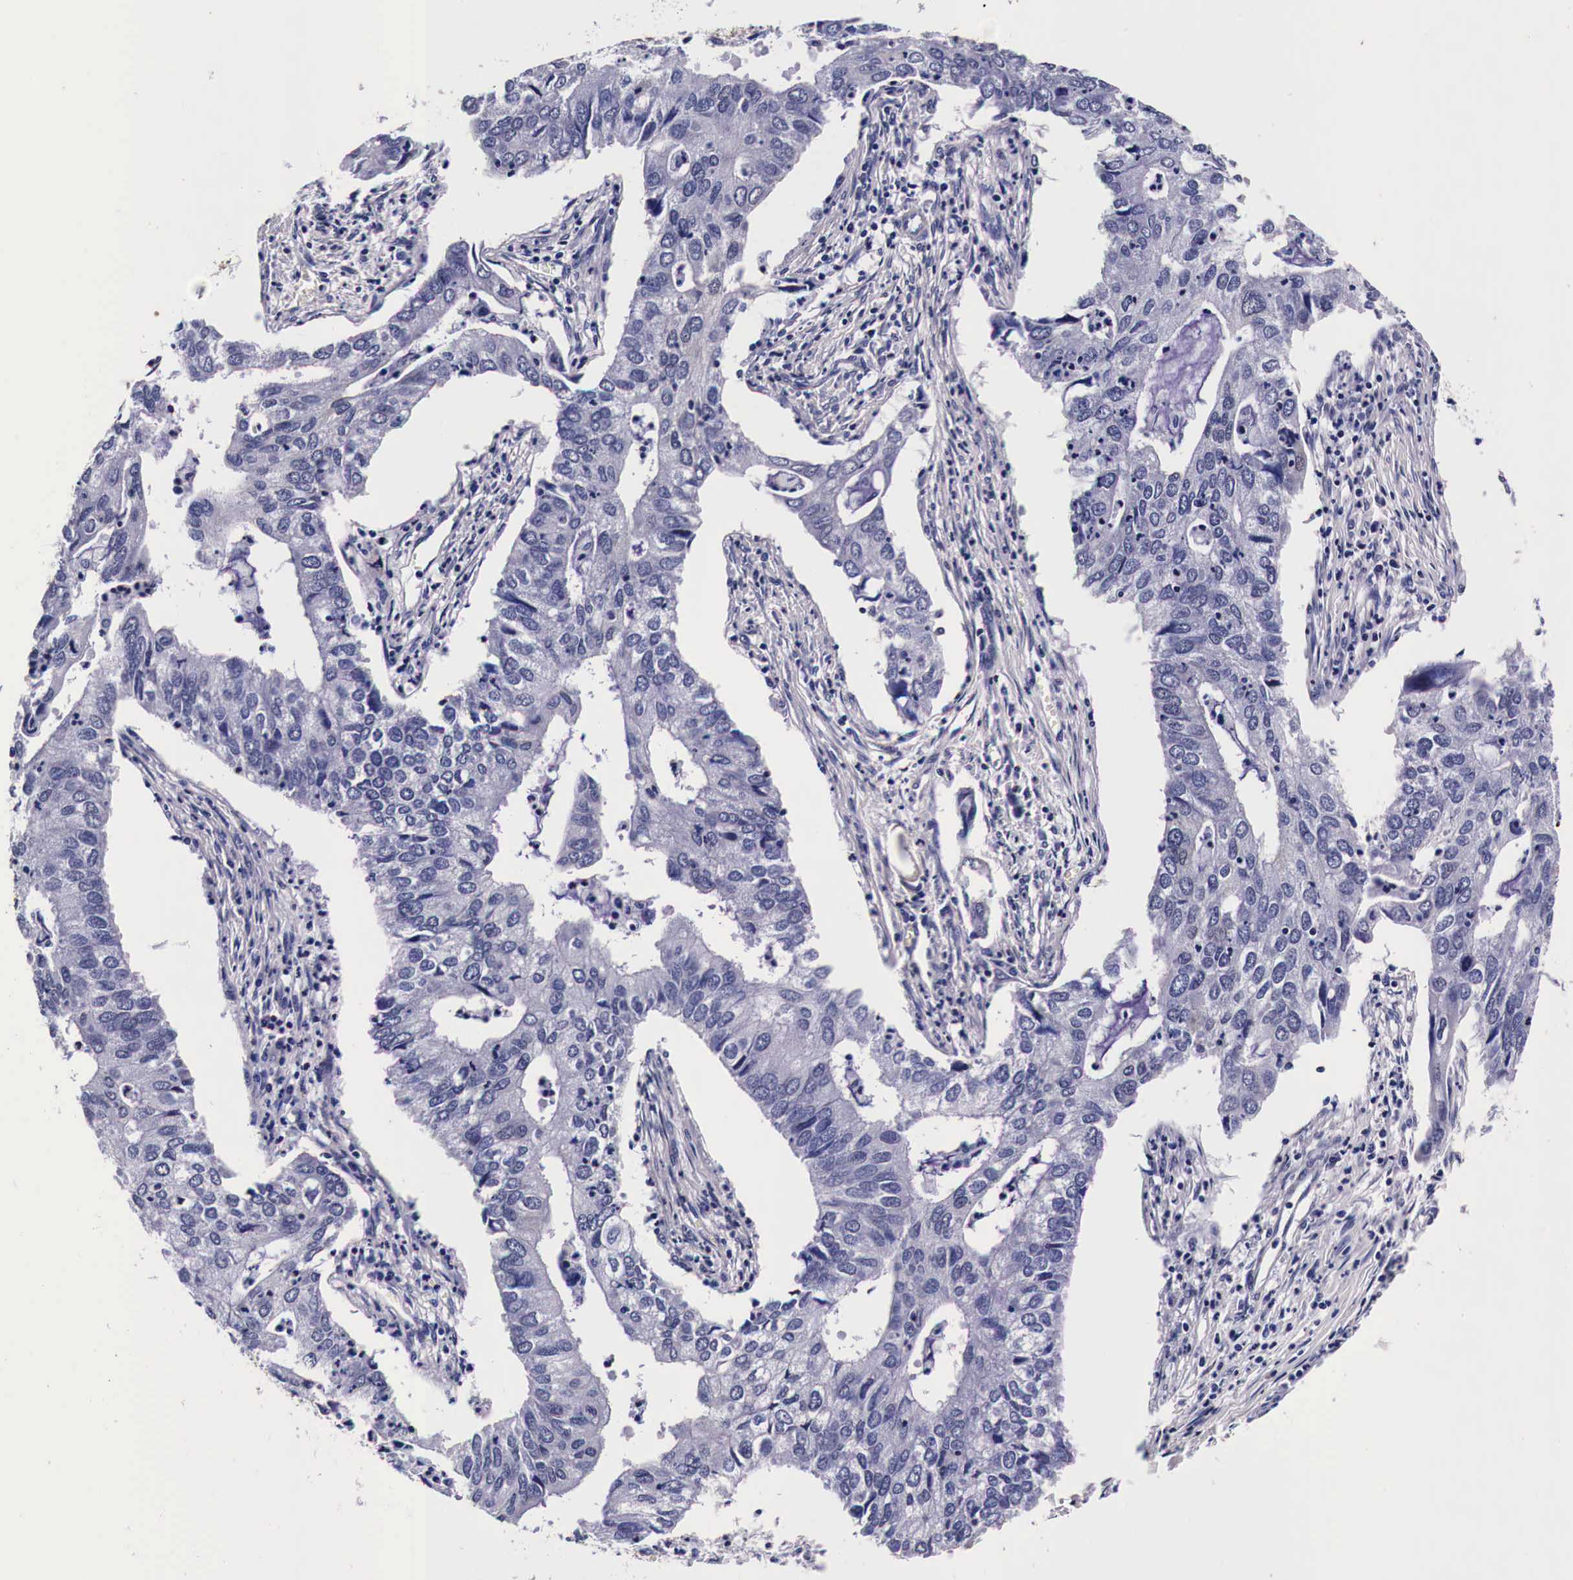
{"staining": {"intensity": "weak", "quantity": "25%-75%", "location": "cytoplasmic/membranous"}, "tissue": "lung cancer", "cell_type": "Tumor cells", "image_type": "cancer", "snomed": [{"axis": "morphology", "description": "Adenocarcinoma, NOS"}, {"axis": "topography", "description": "Lung"}], "caption": "About 25%-75% of tumor cells in human lung cancer display weak cytoplasmic/membranous protein staining as visualized by brown immunohistochemical staining.", "gene": "HSPB1", "patient": {"sex": "male", "age": 48}}